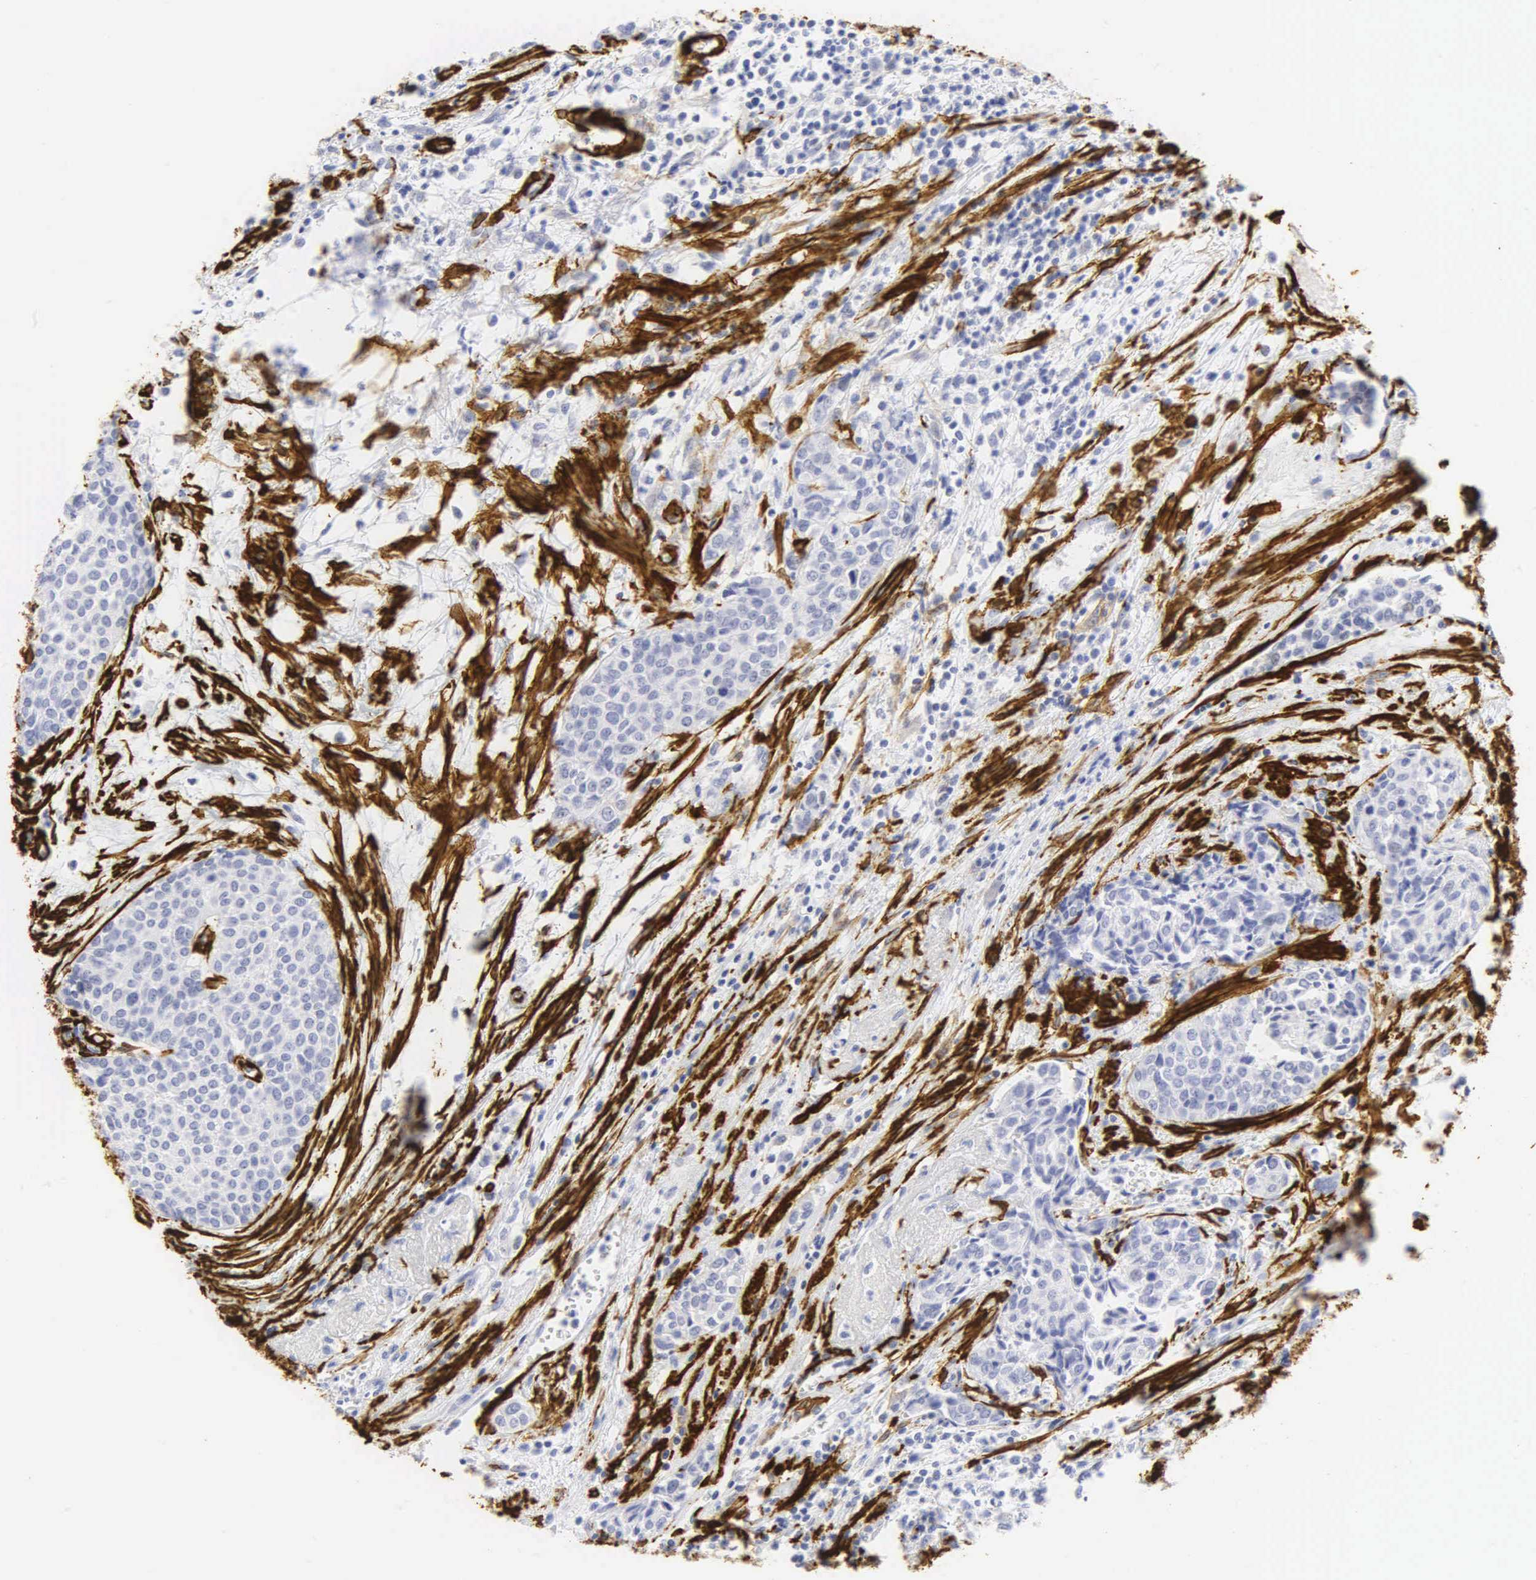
{"staining": {"intensity": "weak", "quantity": "<25%", "location": "nuclear"}, "tissue": "urothelial cancer", "cell_type": "Tumor cells", "image_type": "cancer", "snomed": [{"axis": "morphology", "description": "Urothelial carcinoma, Low grade"}, {"axis": "topography", "description": "Urinary bladder"}], "caption": "This is an IHC photomicrograph of human urothelial cancer. There is no expression in tumor cells.", "gene": "ACTA2", "patient": {"sex": "female", "age": 73}}